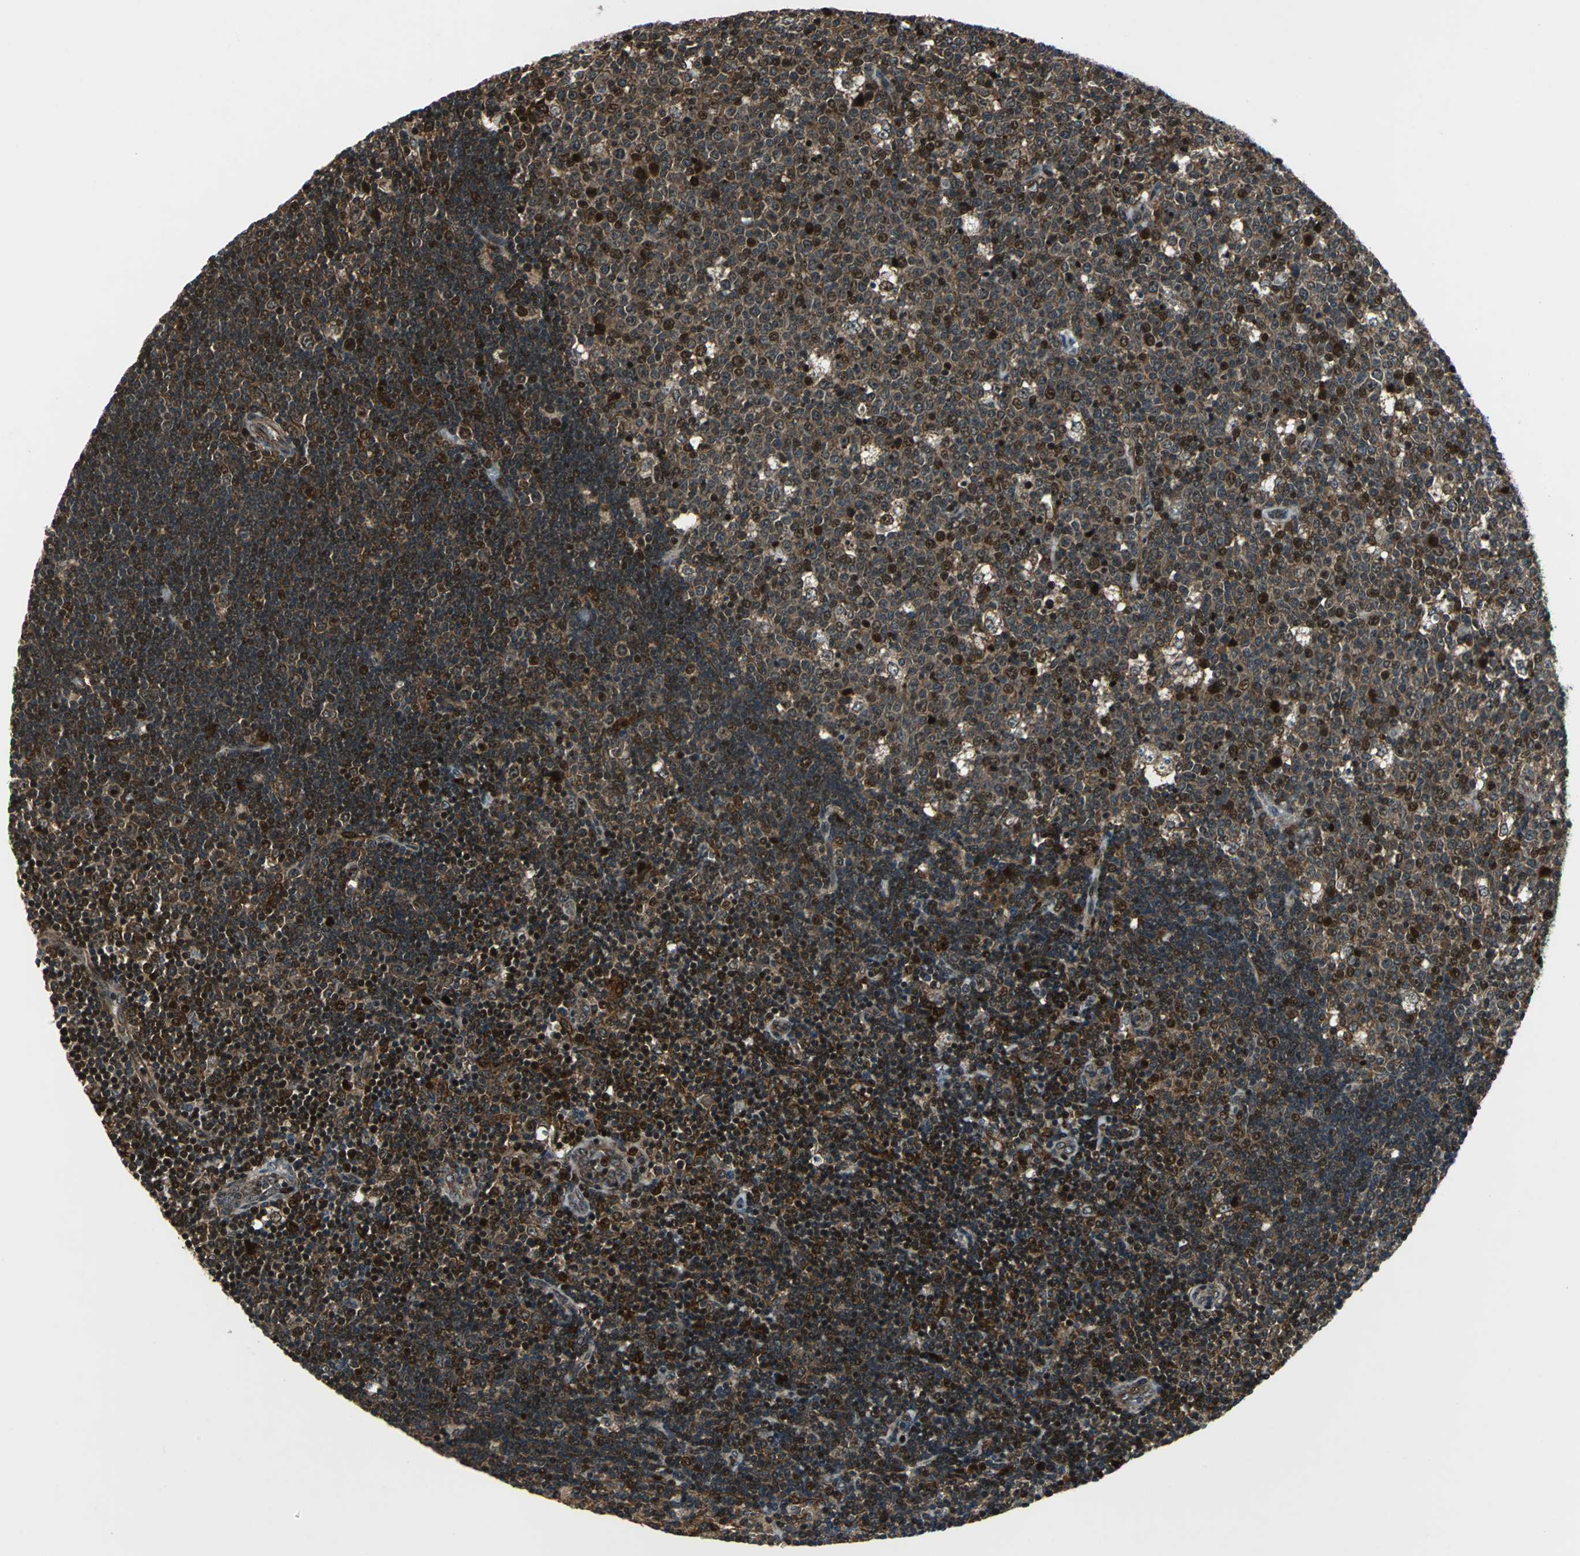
{"staining": {"intensity": "strong", "quantity": "25%-75%", "location": "nuclear"}, "tissue": "lymph node", "cell_type": "Germinal center cells", "image_type": "normal", "snomed": [{"axis": "morphology", "description": "Normal tissue, NOS"}, {"axis": "topography", "description": "Lymph node"}, {"axis": "topography", "description": "Salivary gland"}], "caption": "DAB immunohistochemical staining of normal lymph node exhibits strong nuclear protein positivity in about 25%-75% of germinal center cells. (DAB (3,3'-diaminobenzidine) IHC with brightfield microscopy, high magnification).", "gene": "AATF", "patient": {"sex": "male", "age": 8}}